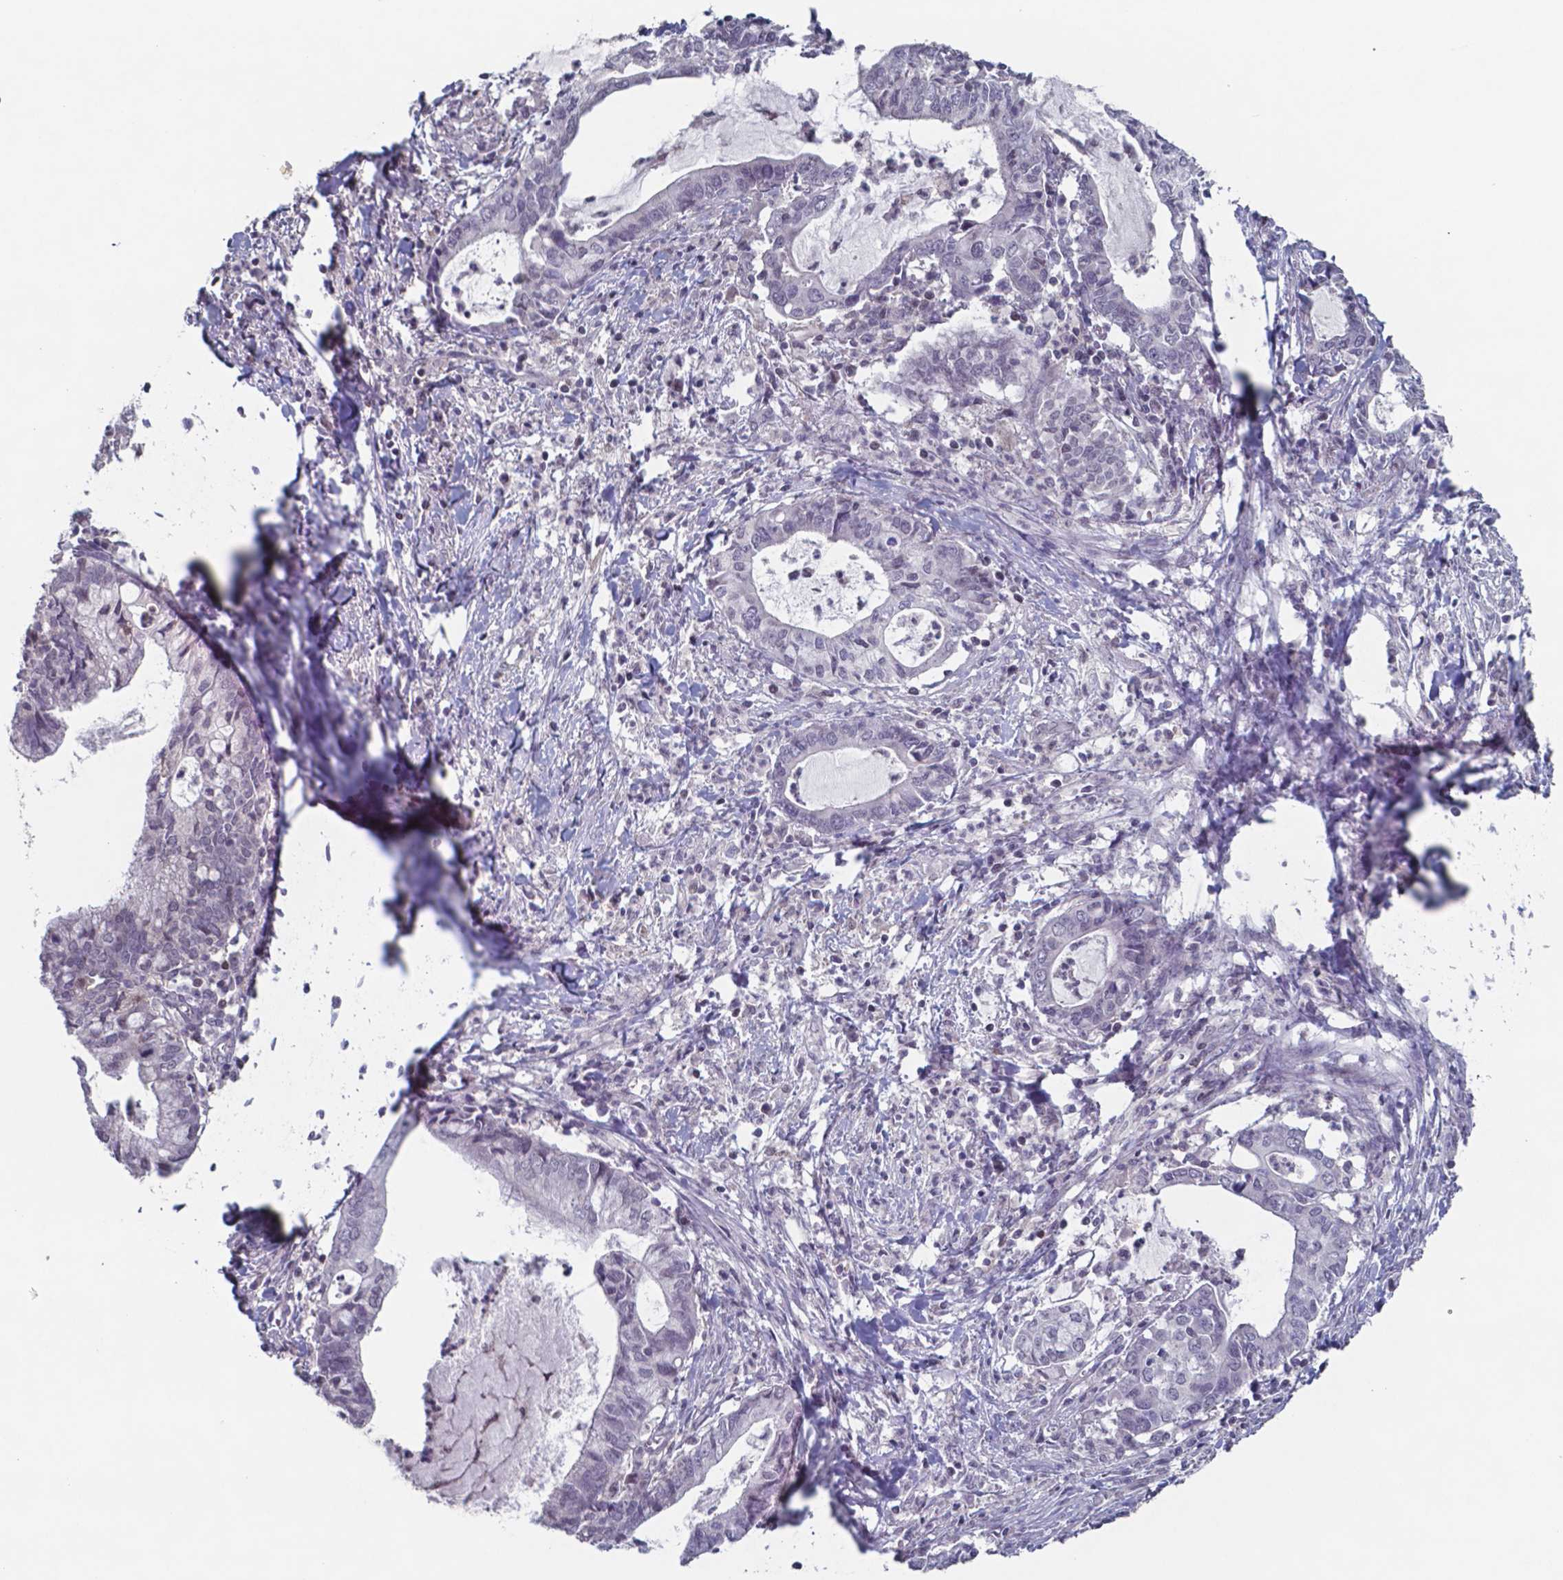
{"staining": {"intensity": "negative", "quantity": "none", "location": "none"}, "tissue": "cervical cancer", "cell_type": "Tumor cells", "image_type": "cancer", "snomed": [{"axis": "morphology", "description": "Adenocarcinoma, NOS"}, {"axis": "topography", "description": "Cervix"}], "caption": "This micrograph is of cervical adenocarcinoma stained with IHC to label a protein in brown with the nuclei are counter-stained blue. There is no positivity in tumor cells. (DAB immunohistochemistry, high magnification).", "gene": "TDP2", "patient": {"sex": "female", "age": 42}}